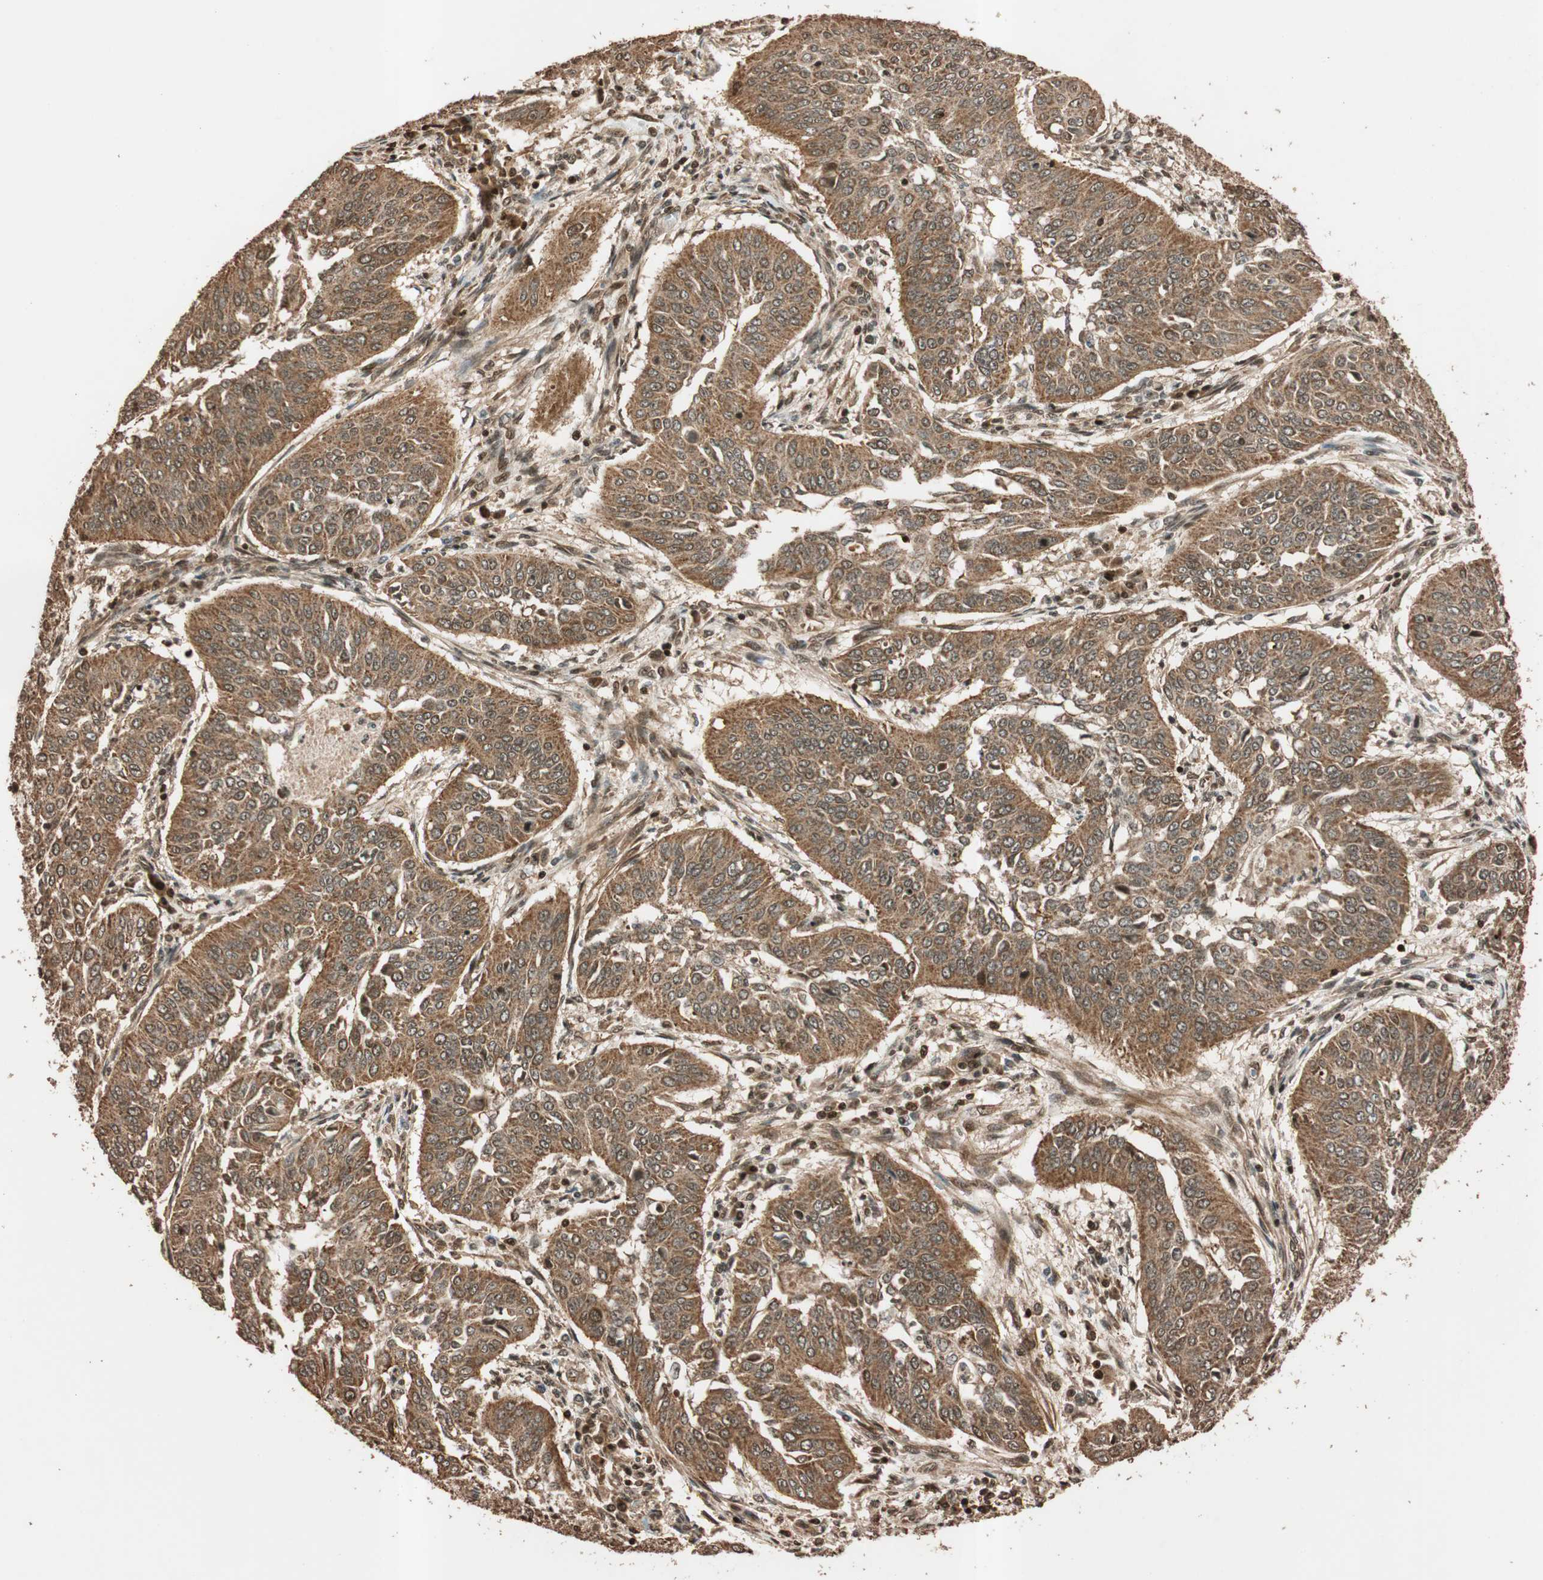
{"staining": {"intensity": "moderate", "quantity": ">75%", "location": "cytoplasmic/membranous"}, "tissue": "cervical cancer", "cell_type": "Tumor cells", "image_type": "cancer", "snomed": [{"axis": "morphology", "description": "Normal tissue, NOS"}, {"axis": "morphology", "description": "Squamous cell carcinoma, NOS"}, {"axis": "topography", "description": "Cervix"}], "caption": "Human cervical squamous cell carcinoma stained with a brown dye displays moderate cytoplasmic/membranous positive expression in about >75% of tumor cells.", "gene": "ALKBH5", "patient": {"sex": "female", "age": 39}}